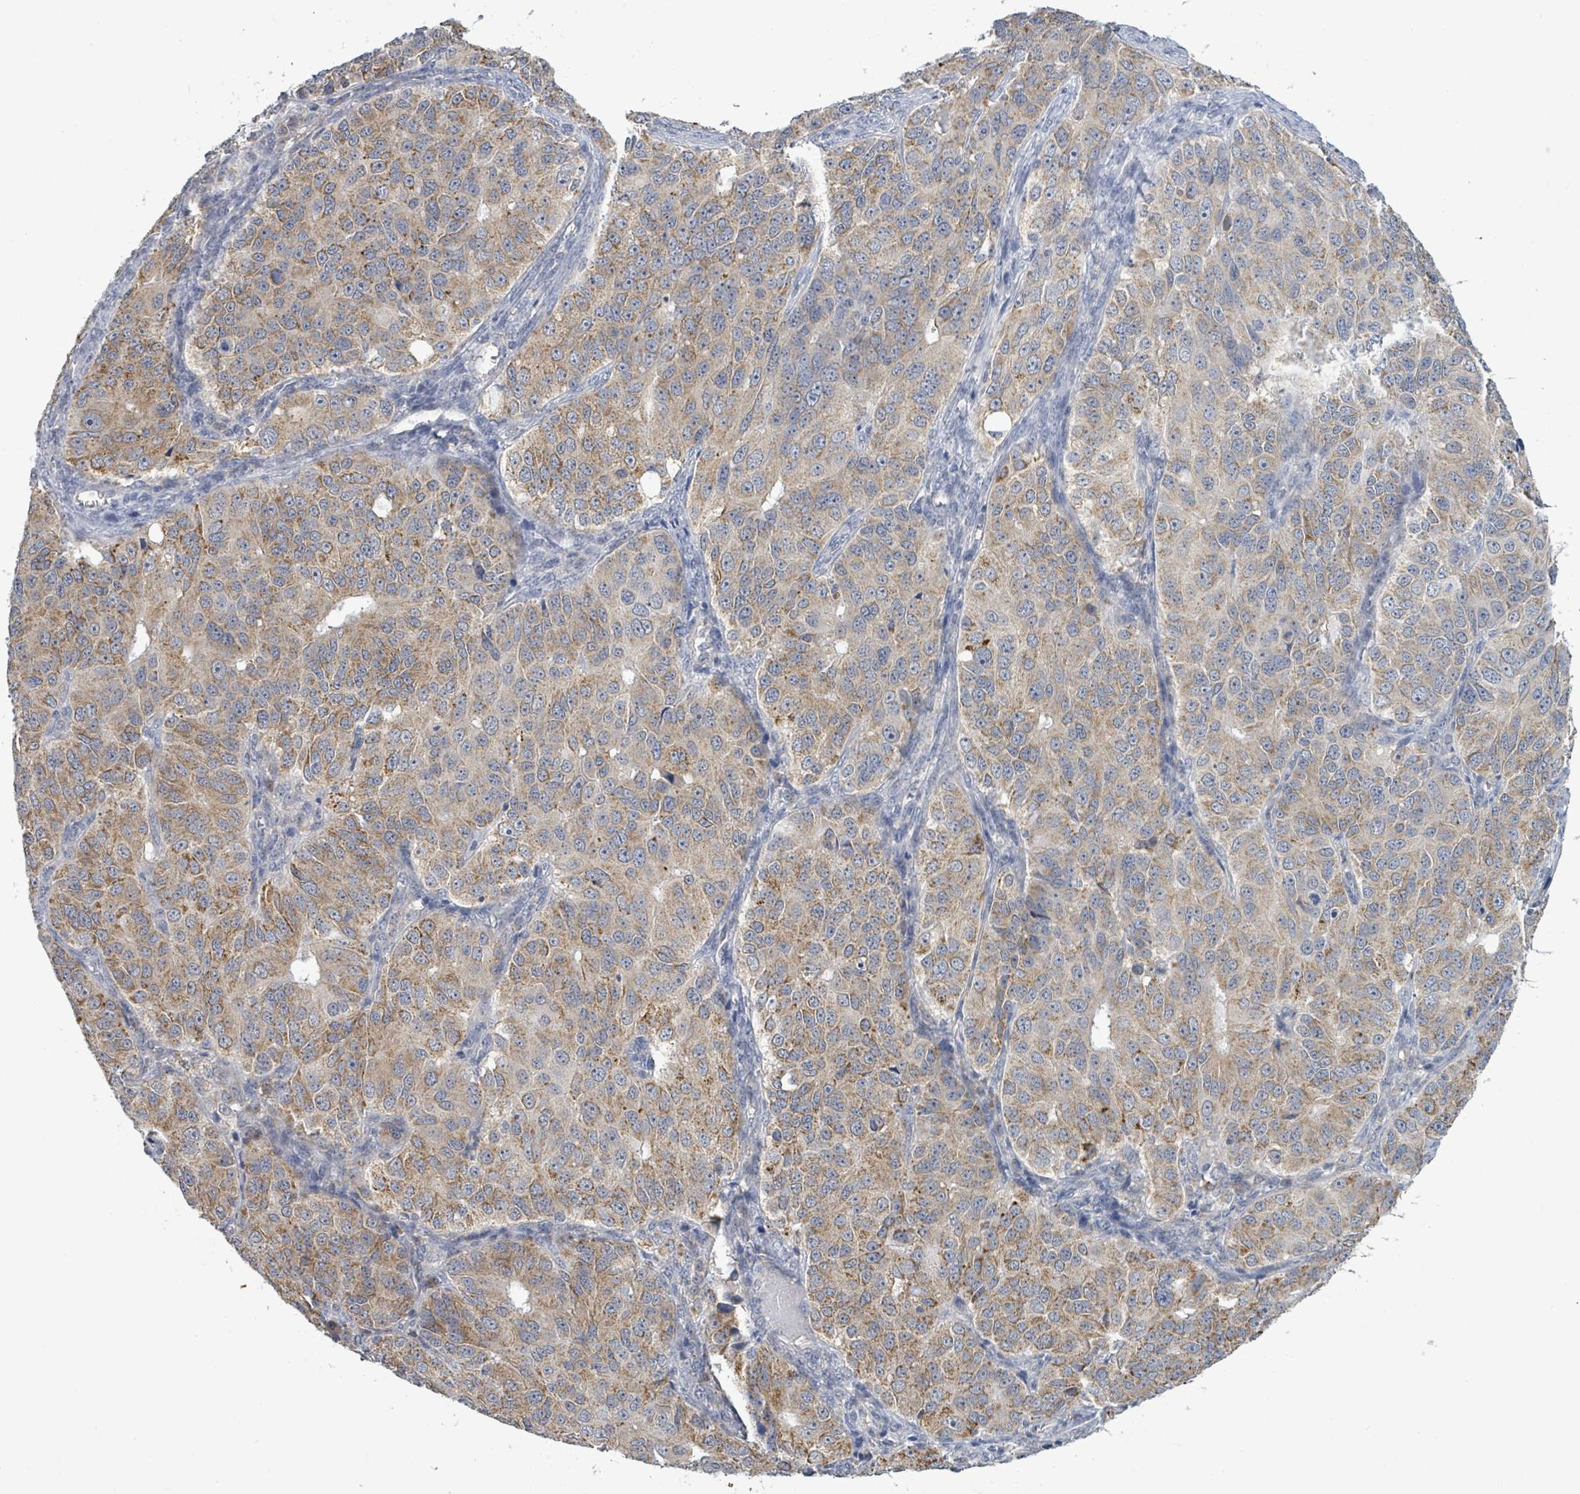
{"staining": {"intensity": "moderate", "quantity": ">75%", "location": "cytoplasmic/membranous"}, "tissue": "ovarian cancer", "cell_type": "Tumor cells", "image_type": "cancer", "snomed": [{"axis": "morphology", "description": "Carcinoma, endometroid"}, {"axis": "topography", "description": "Ovary"}], "caption": "Moderate cytoplasmic/membranous protein staining is identified in approximately >75% of tumor cells in ovarian endometroid carcinoma.", "gene": "COQ10B", "patient": {"sex": "female", "age": 51}}